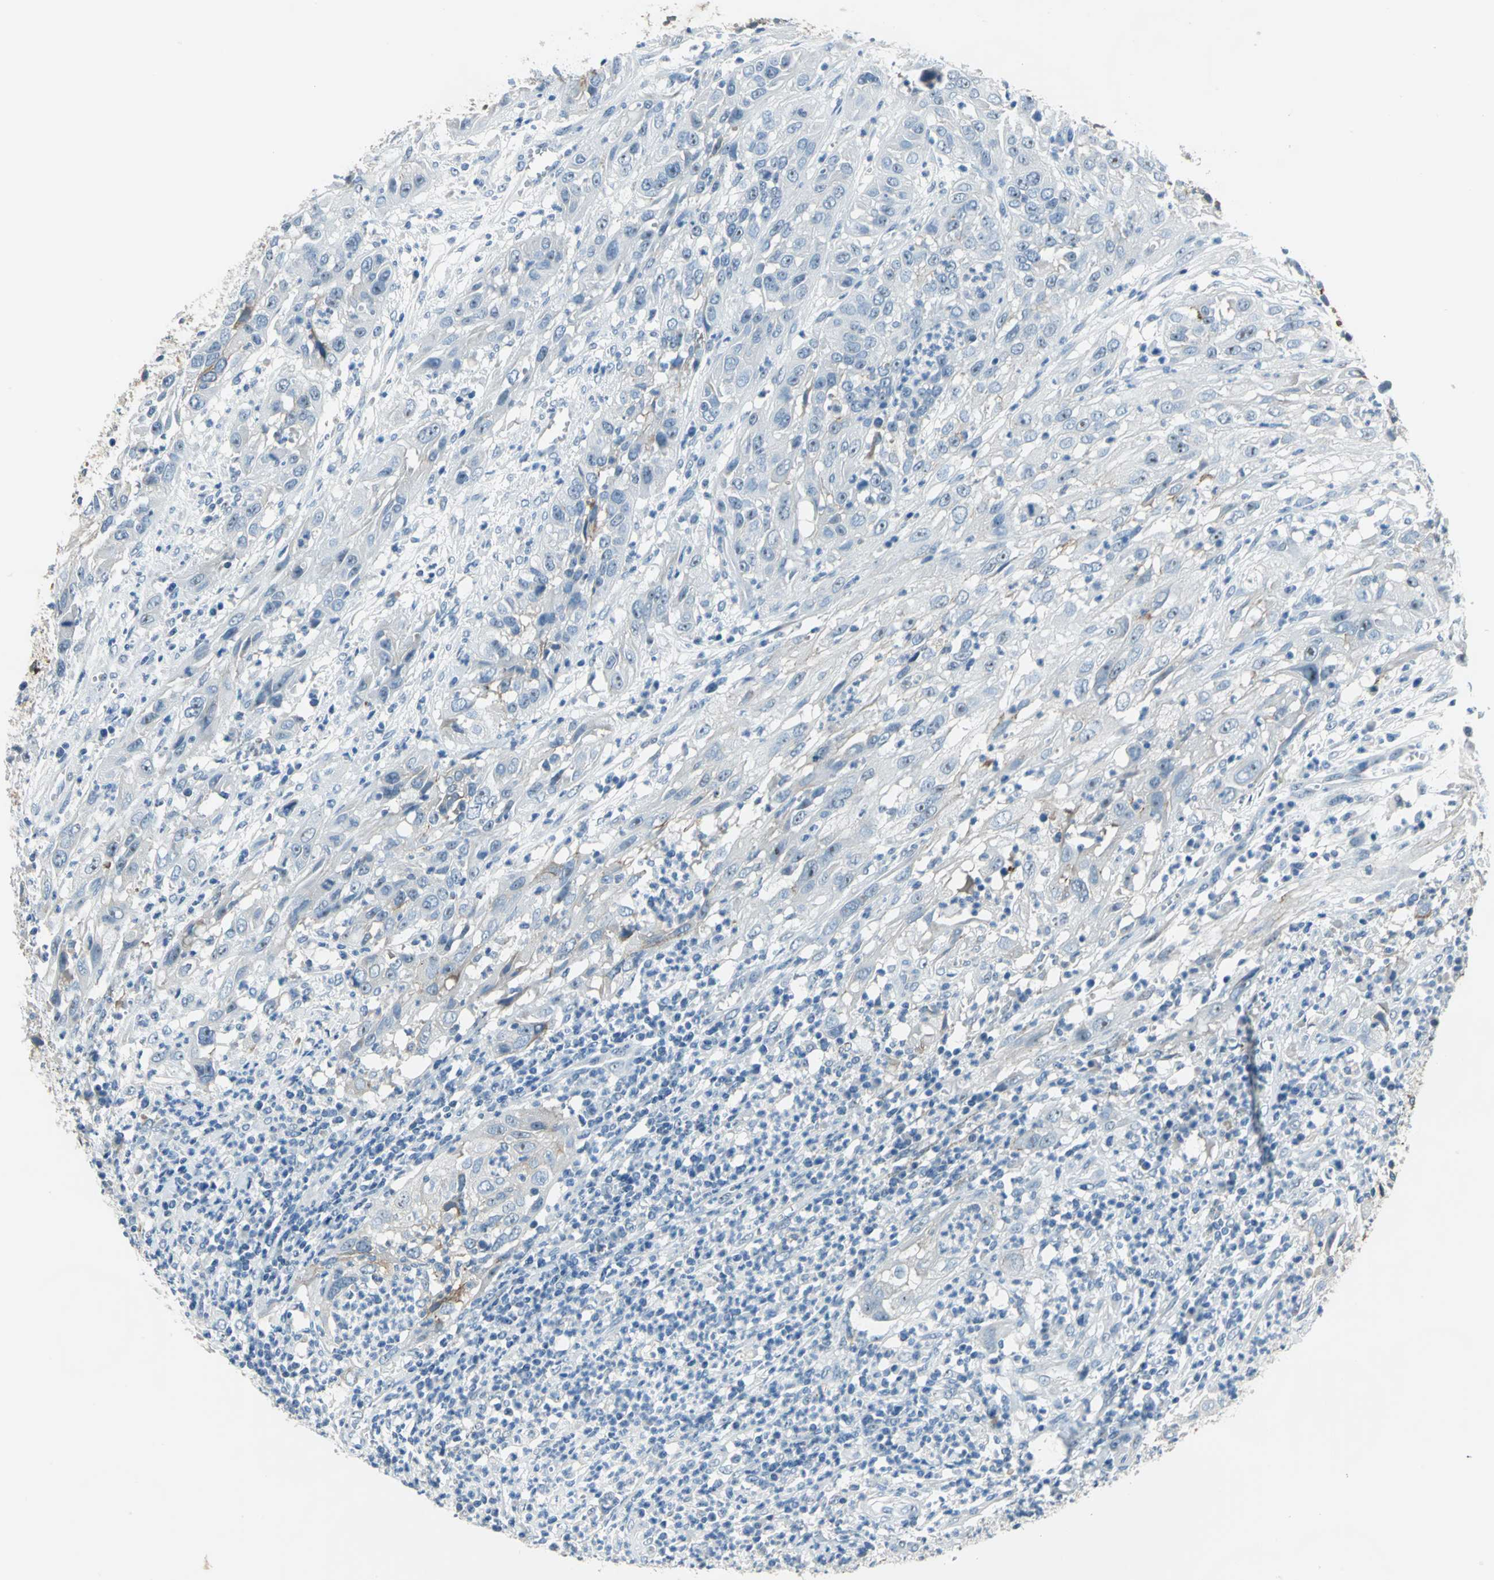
{"staining": {"intensity": "moderate", "quantity": "<25%", "location": "cytoplasmic/membranous"}, "tissue": "cervical cancer", "cell_type": "Tumor cells", "image_type": "cancer", "snomed": [{"axis": "morphology", "description": "Squamous cell carcinoma, NOS"}, {"axis": "topography", "description": "Cervix"}], "caption": "This is an image of IHC staining of squamous cell carcinoma (cervical), which shows moderate staining in the cytoplasmic/membranous of tumor cells.", "gene": "MUC4", "patient": {"sex": "female", "age": 32}}